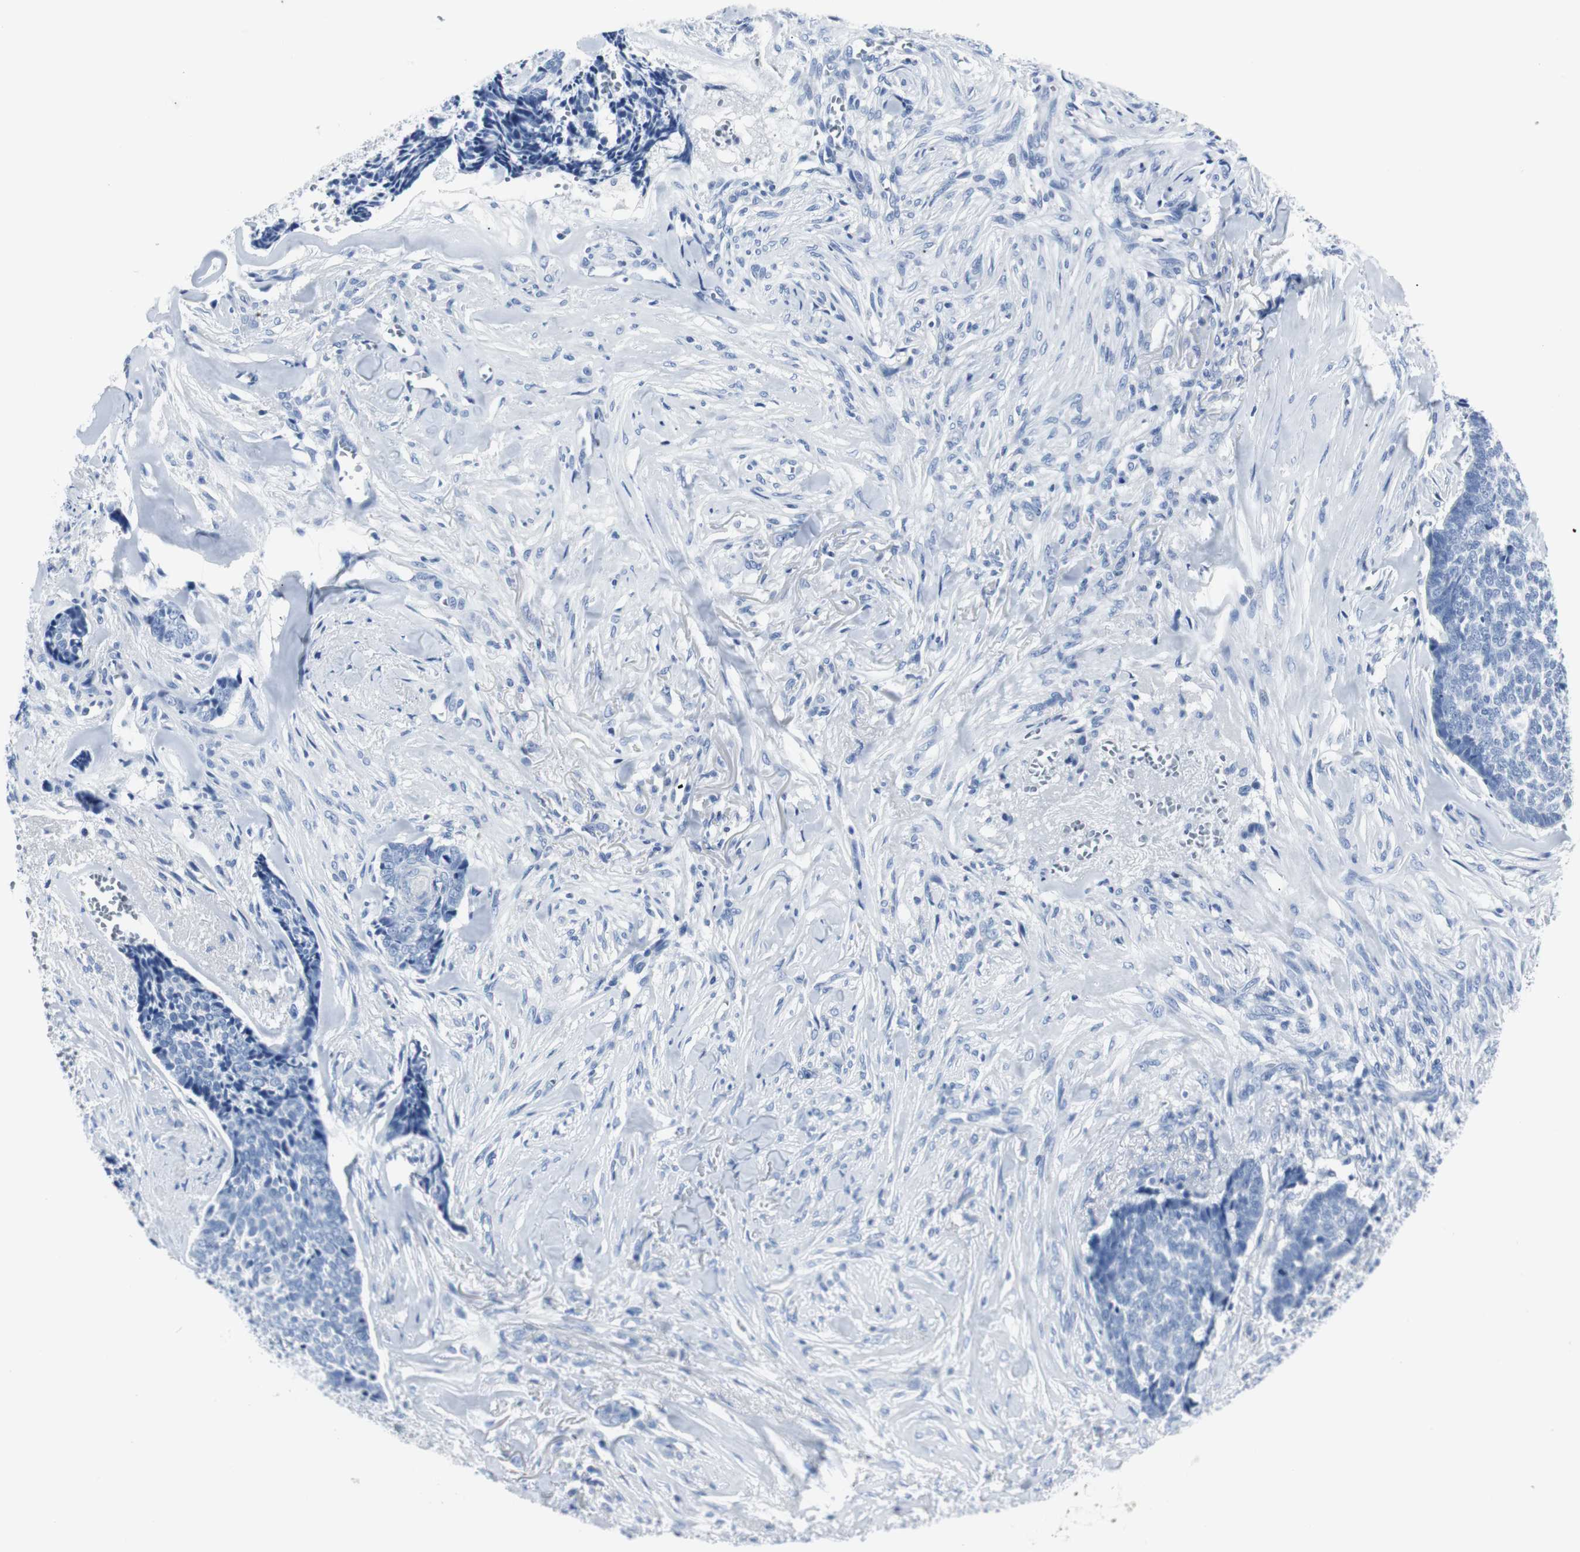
{"staining": {"intensity": "negative", "quantity": "none", "location": "none"}, "tissue": "skin cancer", "cell_type": "Tumor cells", "image_type": "cancer", "snomed": [{"axis": "morphology", "description": "Basal cell carcinoma"}, {"axis": "topography", "description": "Skin"}], "caption": "An image of basal cell carcinoma (skin) stained for a protein exhibits no brown staining in tumor cells.", "gene": "GAP43", "patient": {"sex": "male", "age": 84}}